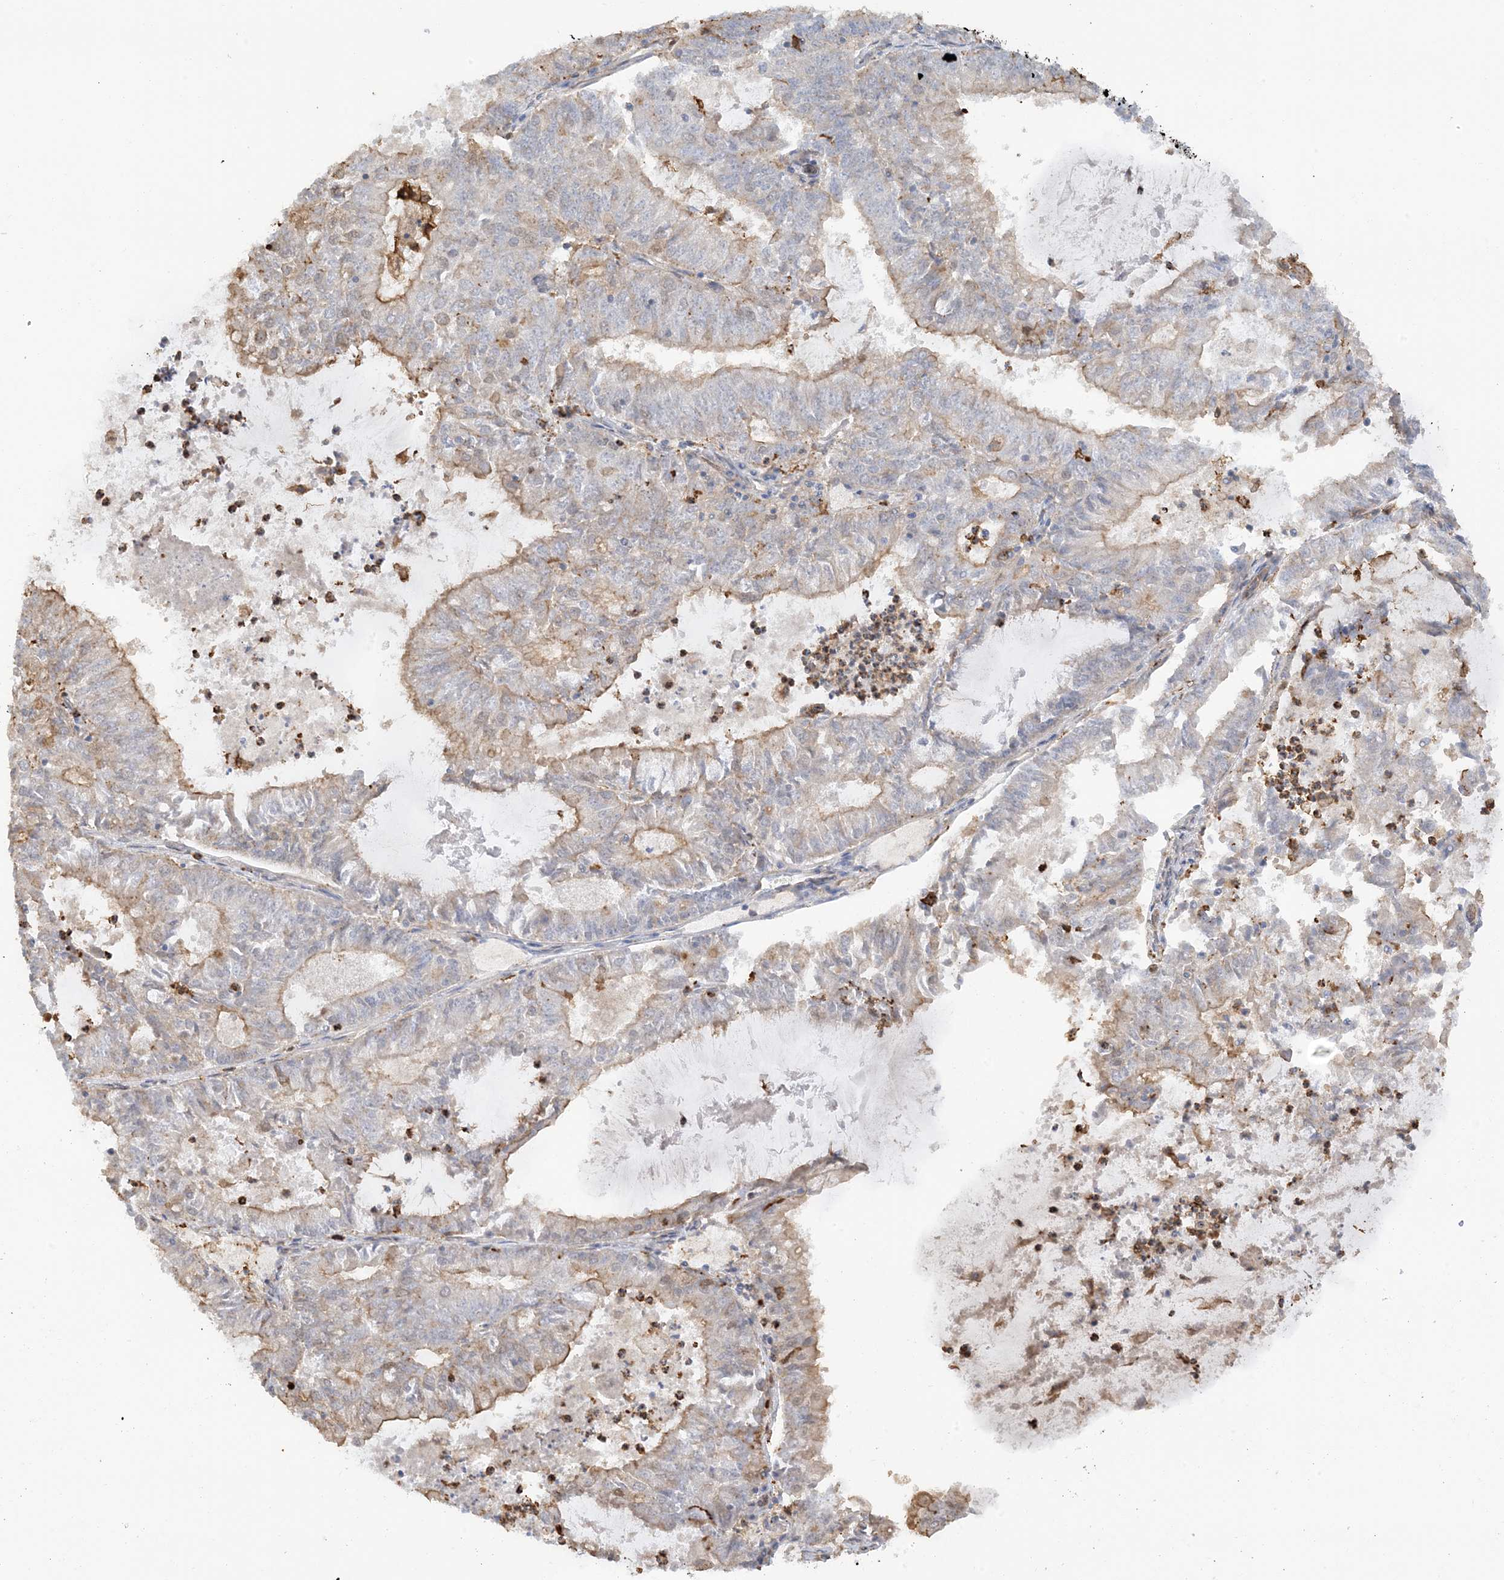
{"staining": {"intensity": "negative", "quantity": "none", "location": "none"}, "tissue": "endometrial cancer", "cell_type": "Tumor cells", "image_type": "cancer", "snomed": [{"axis": "morphology", "description": "Adenocarcinoma, NOS"}, {"axis": "topography", "description": "Endometrium"}], "caption": "An image of human adenocarcinoma (endometrial) is negative for staining in tumor cells.", "gene": "PHACTR2", "patient": {"sex": "female", "age": 57}}